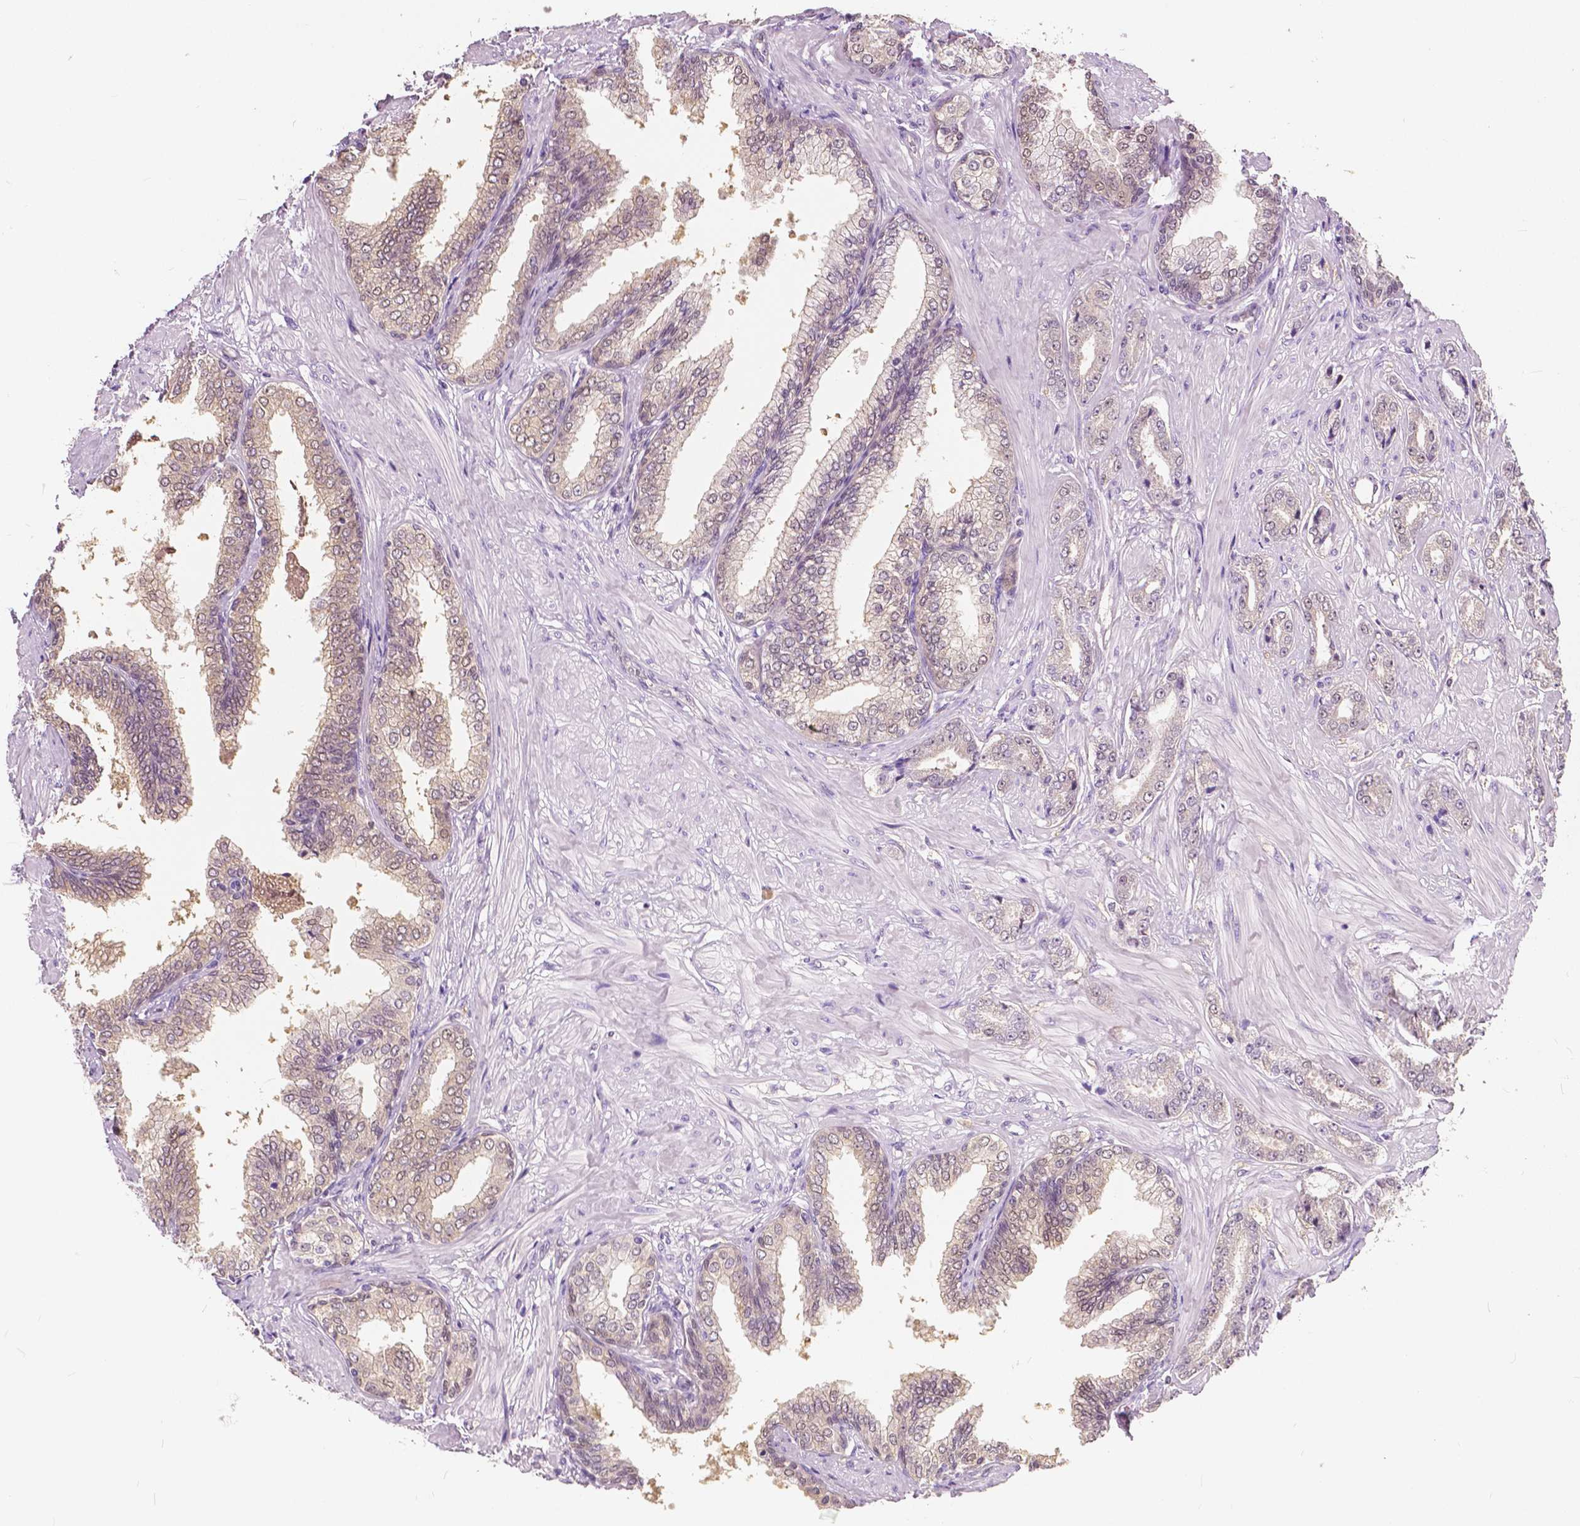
{"staining": {"intensity": "weak", "quantity": "<25%", "location": "cytoplasmic/membranous,nuclear"}, "tissue": "prostate cancer", "cell_type": "Tumor cells", "image_type": "cancer", "snomed": [{"axis": "morphology", "description": "Adenocarcinoma, Low grade"}, {"axis": "topography", "description": "Prostate"}], "caption": "Immunohistochemical staining of prostate cancer (adenocarcinoma (low-grade)) demonstrates no significant positivity in tumor cells. (Stains: DAB immunohistochemistry (IHC) with hematoxylin counter stain, Microscopy: brightfield microscopy at high magnification).", "gene": "TKFC", "patient": {"sex": "male", "age": 55}}